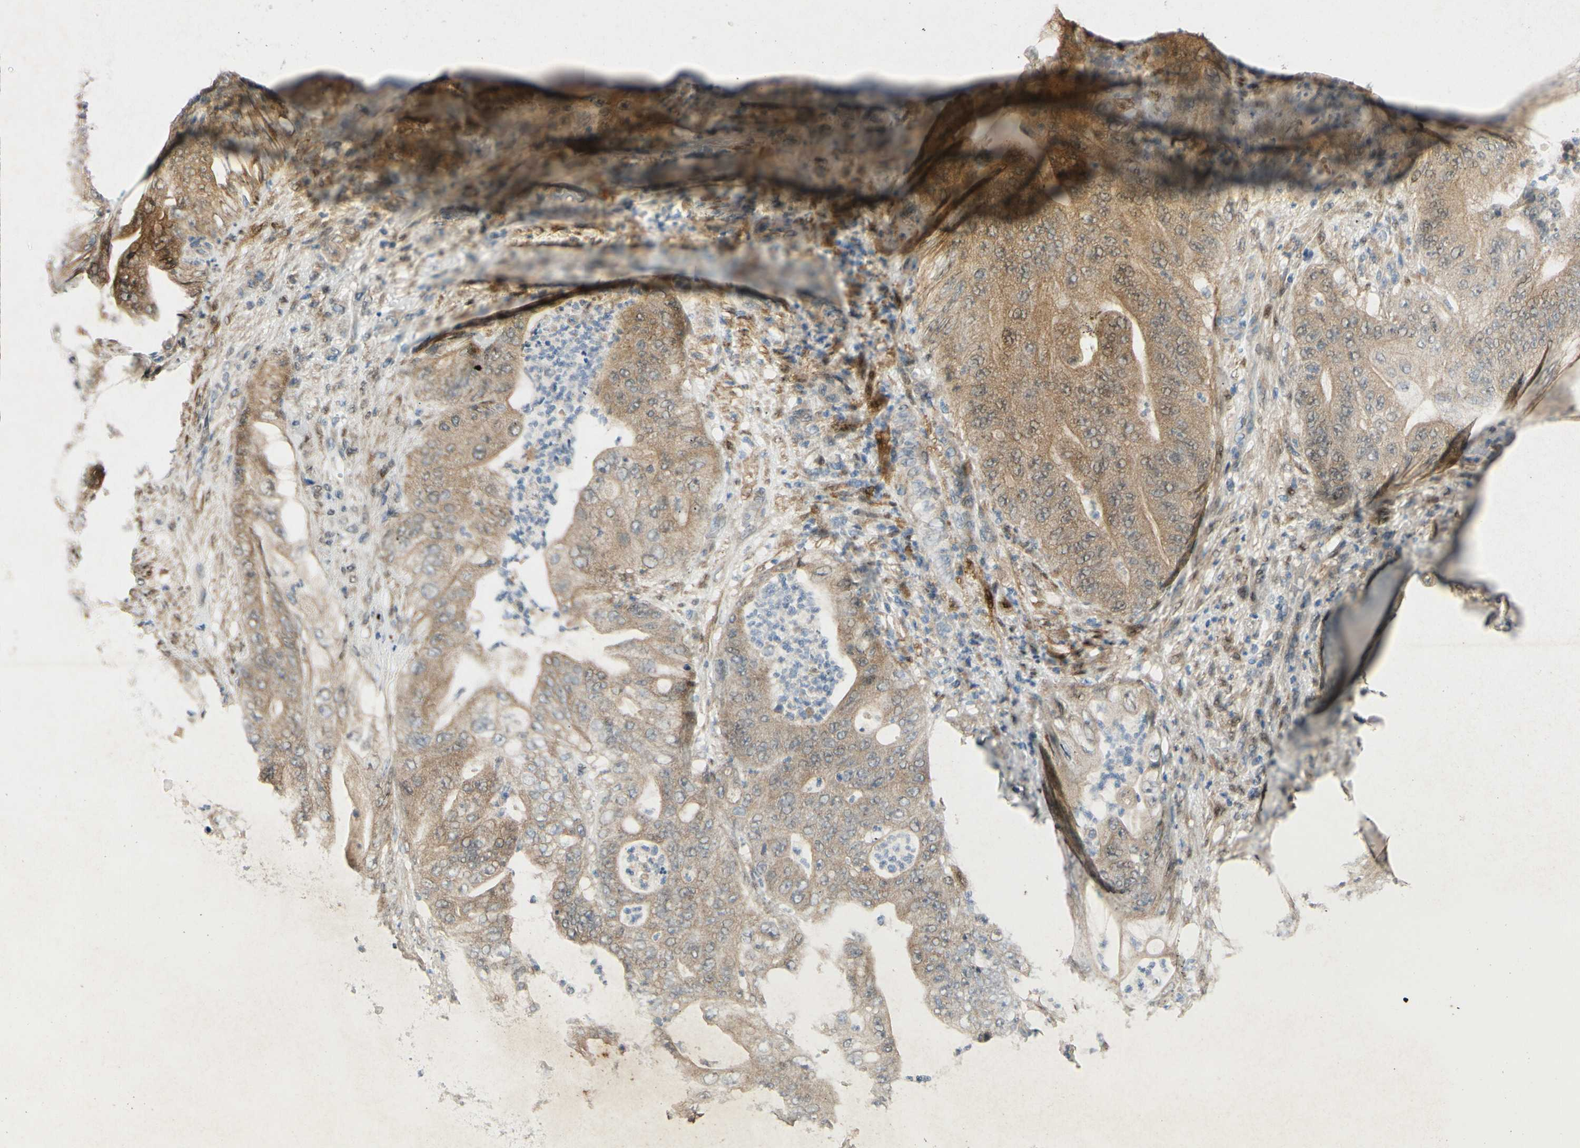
{"staining": {"intensity": "weak", "quantity": ">75%", "location": "cytoplasmic/membranous"}, "tissue": "stomach cancer", "cell_type": "Tumor cells", "image_type": "cancer", "snomed": [{"axis": "morphology", "description": "Adenocarcinoma, NOS"}, {"axis": "topography", "description": "Stomach"}], "caption": "Immunohistochemistry image of adenocarcinoma (stomach) stained for a protein (brown), which demonstrates low levels of weak cytoplasmic/membranous positivity in approximately >75% of tumor cells.", "gene": "FHL2", "patient": {"sex": "female", "age": 73}}